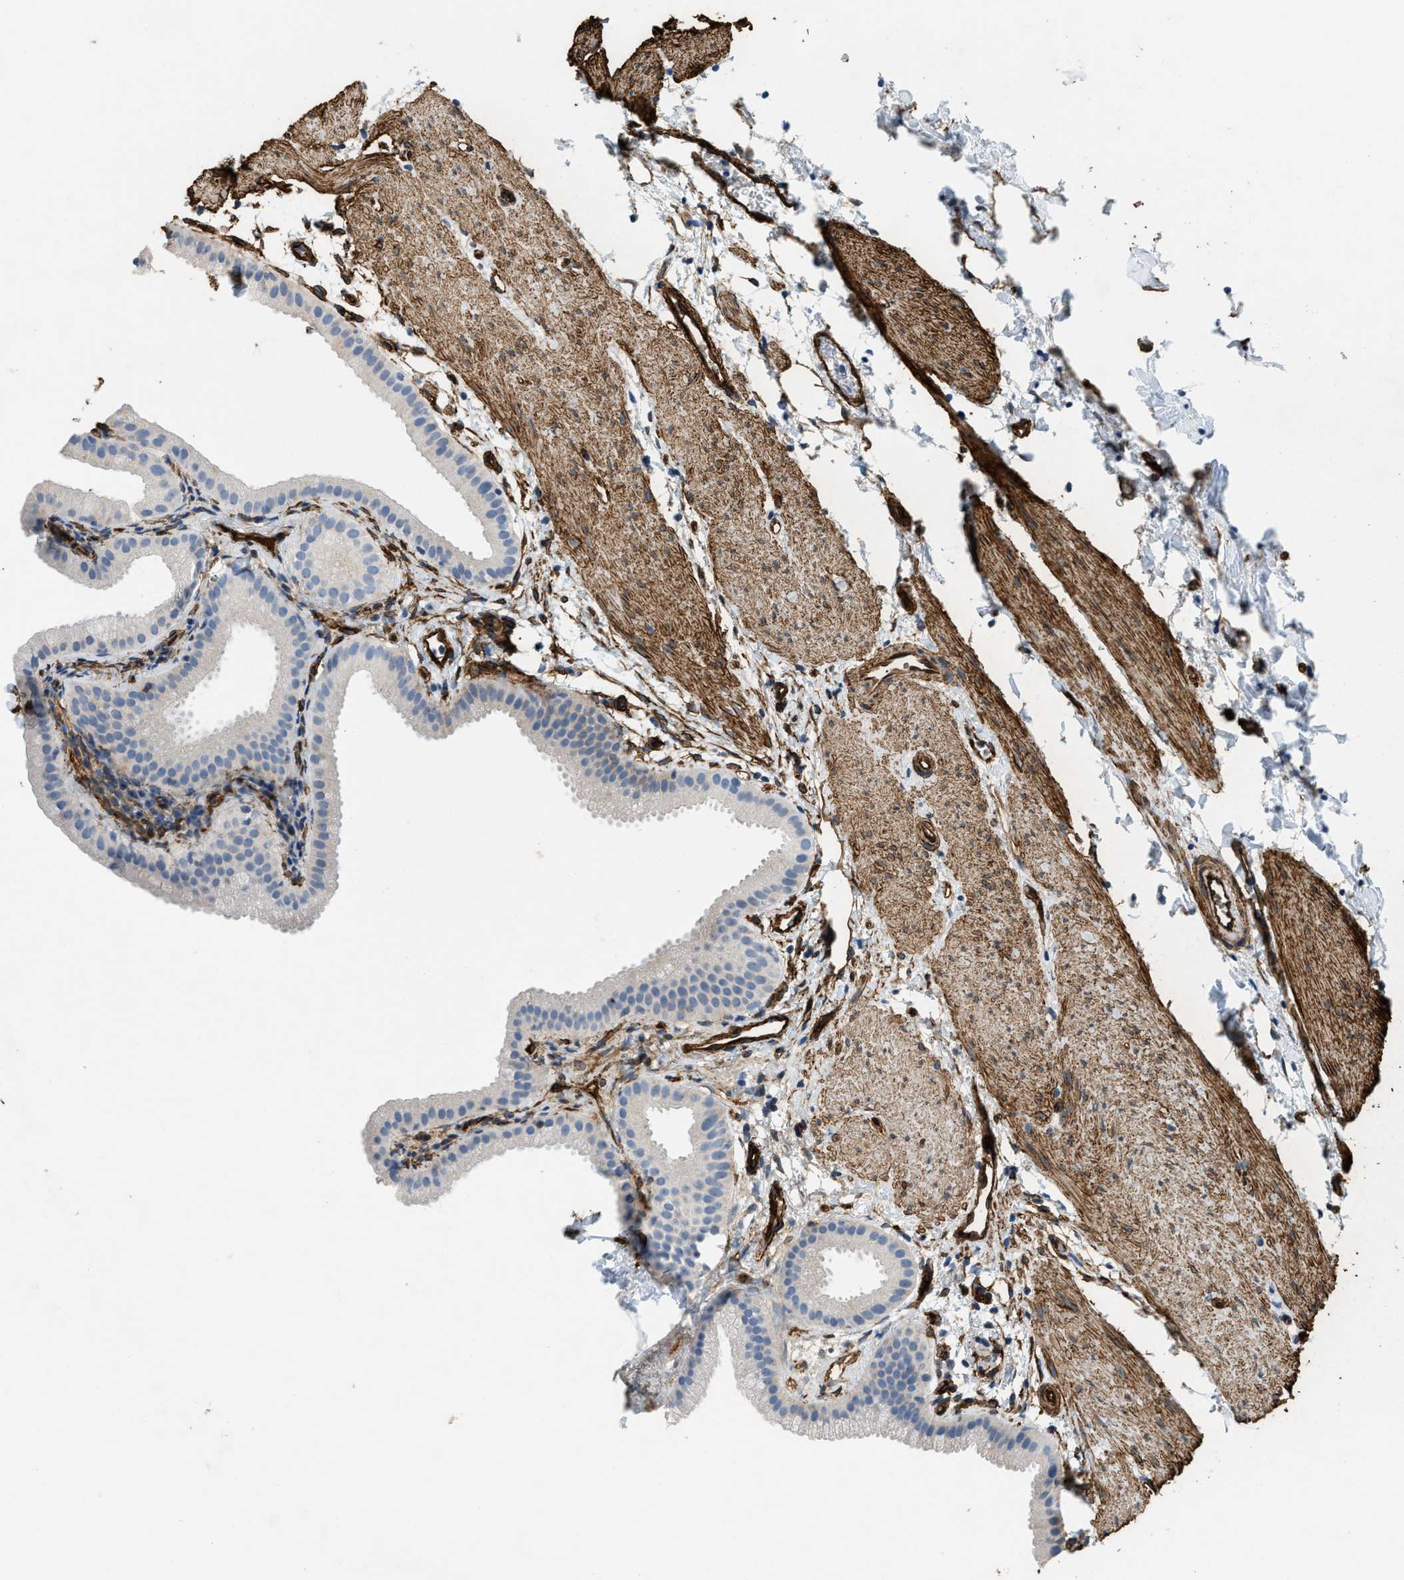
{"staining": {"intensity": "negative", "quantity": "none", "location": "none"}, "tissue": "gallbladder", "cell_type": "Glandular cells", "image_type": "normal", "snomed": [{"axis": "morphology", "description": "Normal tissue, NOS"}, {"axis": "topography", "description": "Gallbladder"}], "caption": "The image displays no significant expression in glandular cells of gallbladder. The staining is performed using DAB brown chromogen with nuclei counter-stained in using hematoxylin.", "gene": "TMEM43", "patient": {"sex": "female", "age": 64}}